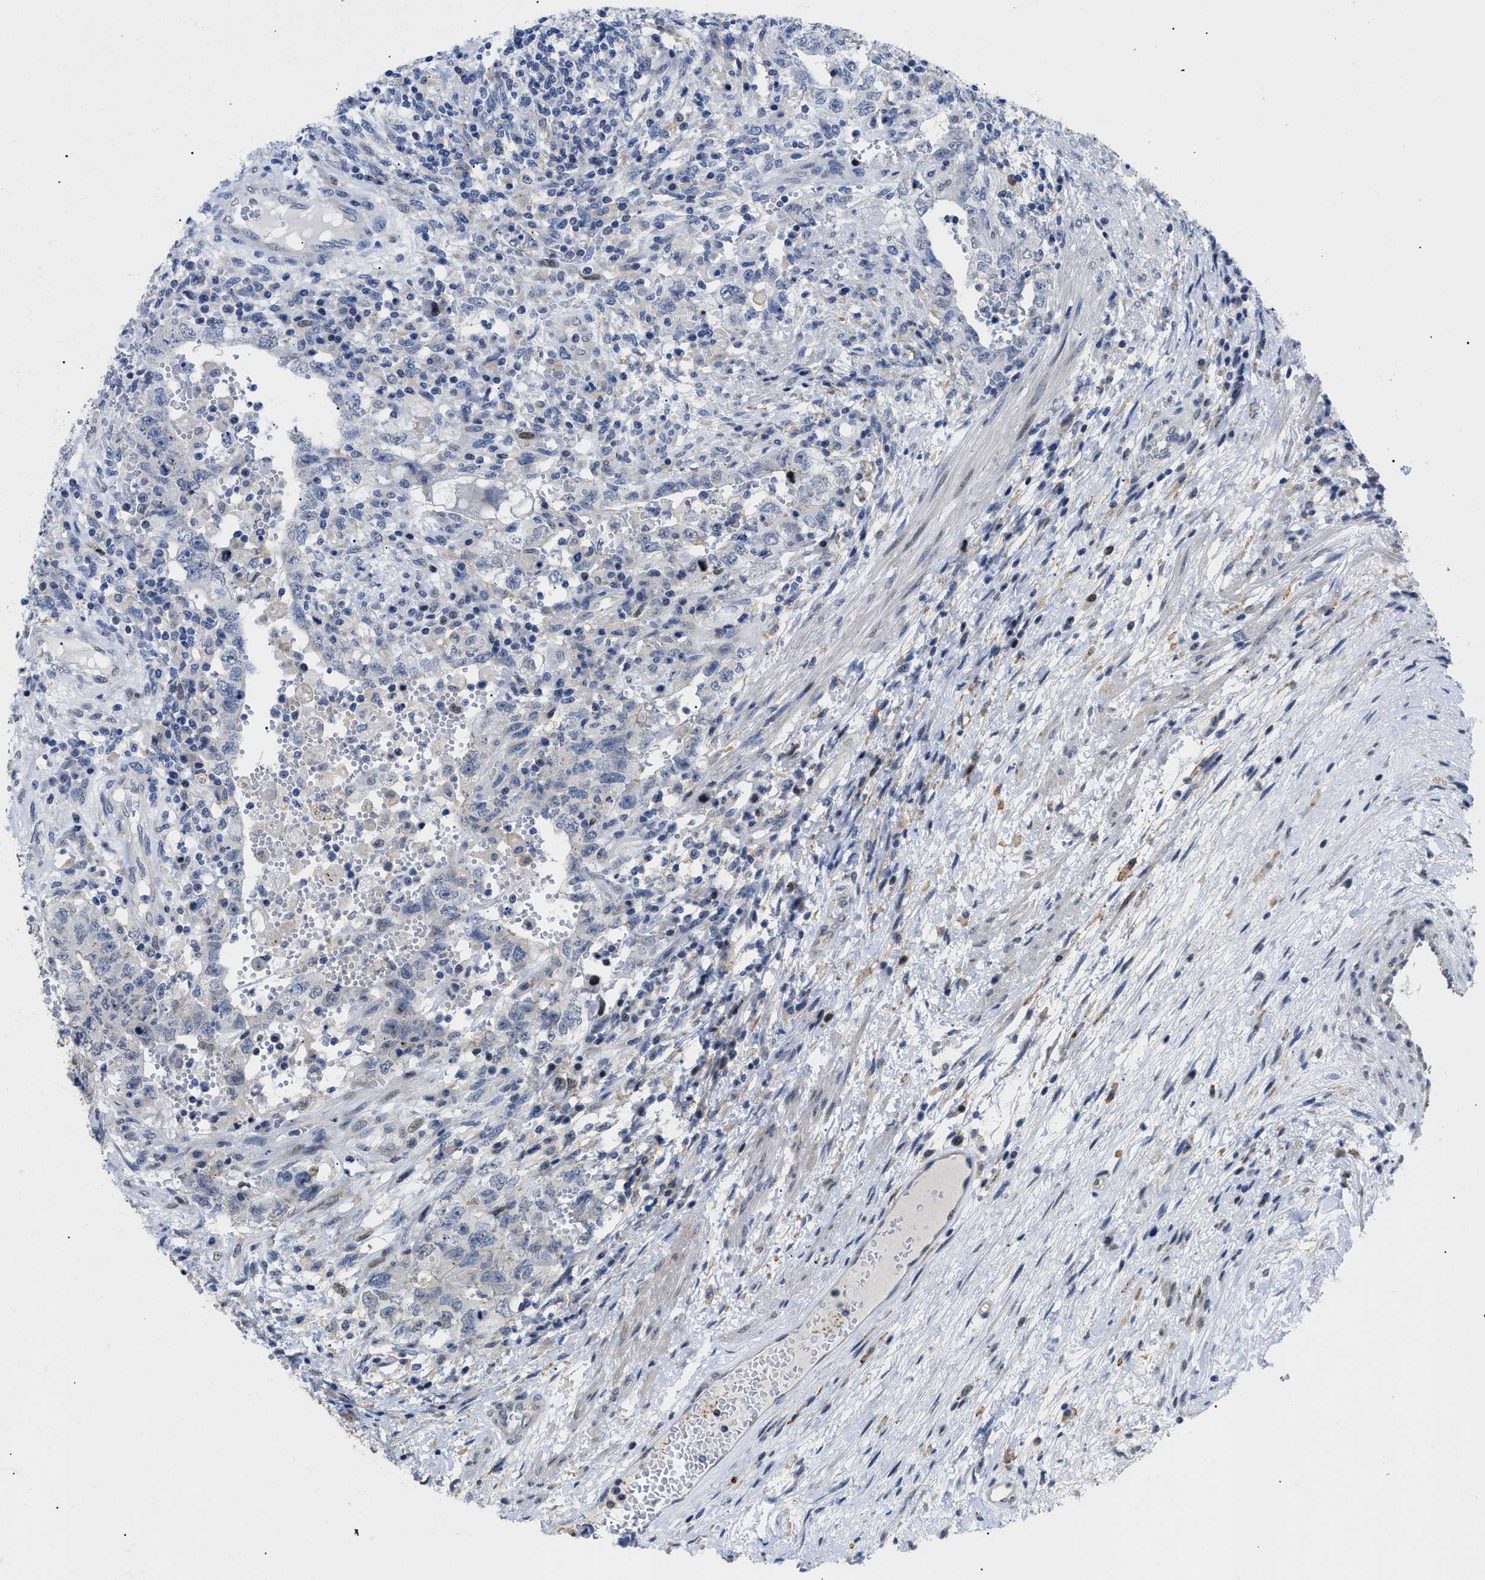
{"staining": {"intensity": "negative", "quantity": "none", "location": "none"}, "tissue": "testis cancer", "cell_type": "Tumor cells", "image_type": "cancer", "snomed": [{"axis": "morphology", "description": "Carcinoma, Embryonal, NOS"}, {"axis": "topography", "description": "Testis"}], "caption": "Tumor cells are negative for protein expression in human testis cancer.", "gene": "SFXN5", "patient": {"sex": "male", "age": 26}}